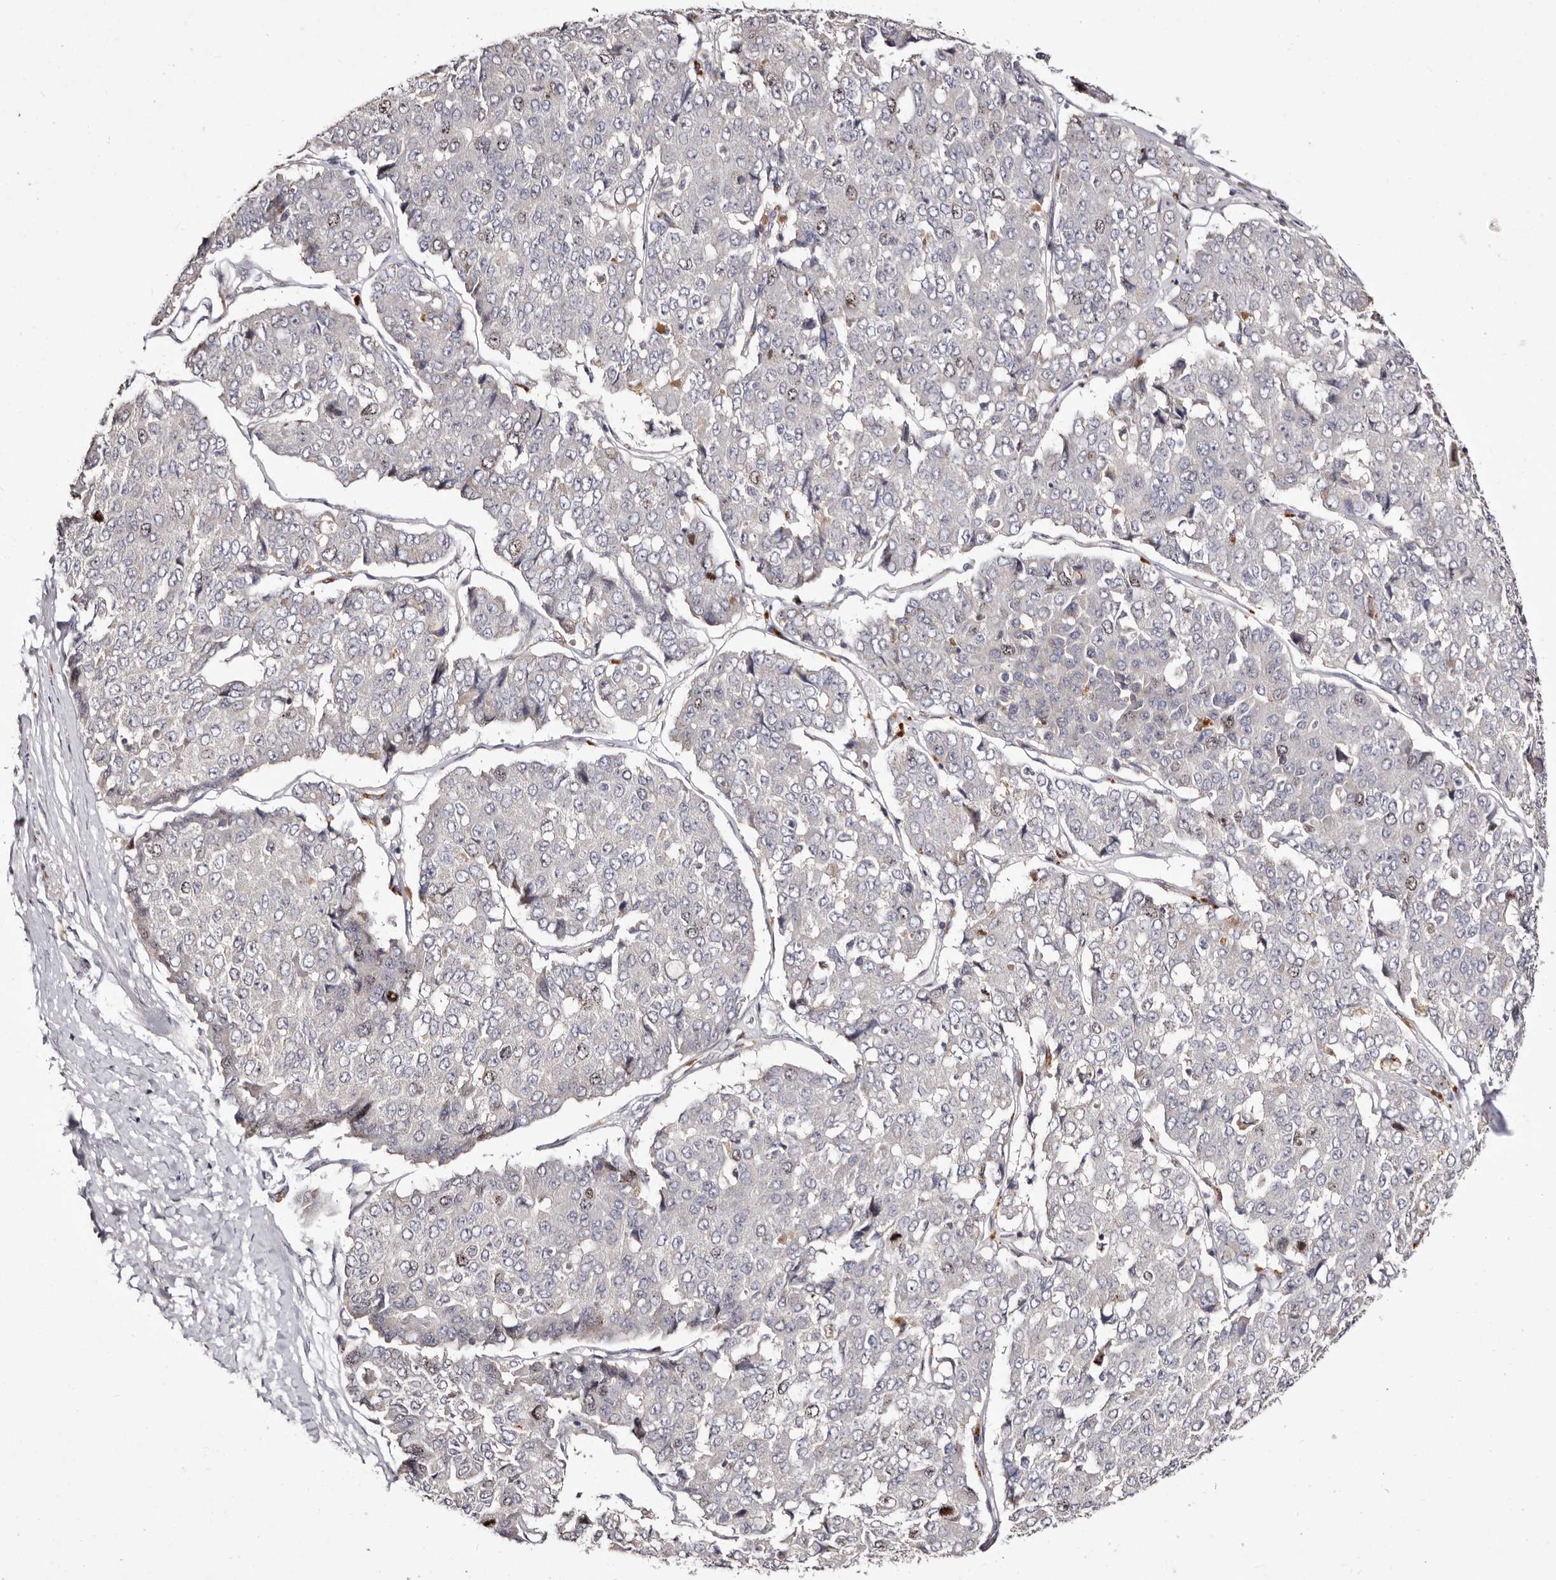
{"staining": {"intensity": "negative", "quantity": "none", "location": "none"}, "tissue": "pancreatic cancer", "cell_type": "Tumor cells", "image_type": "cancer", "snomed": [{"axis": "morphology", "description": "Adenocarcinoma, NOS"}, {"axis": "topography", "description": "Pancreas"}], "caption": "Tumor cells show no significant protein positivity in pancreatic adenocarcinoma.", "gene": "CDCA8", "patient": {"sex": "male", "age": 50}}